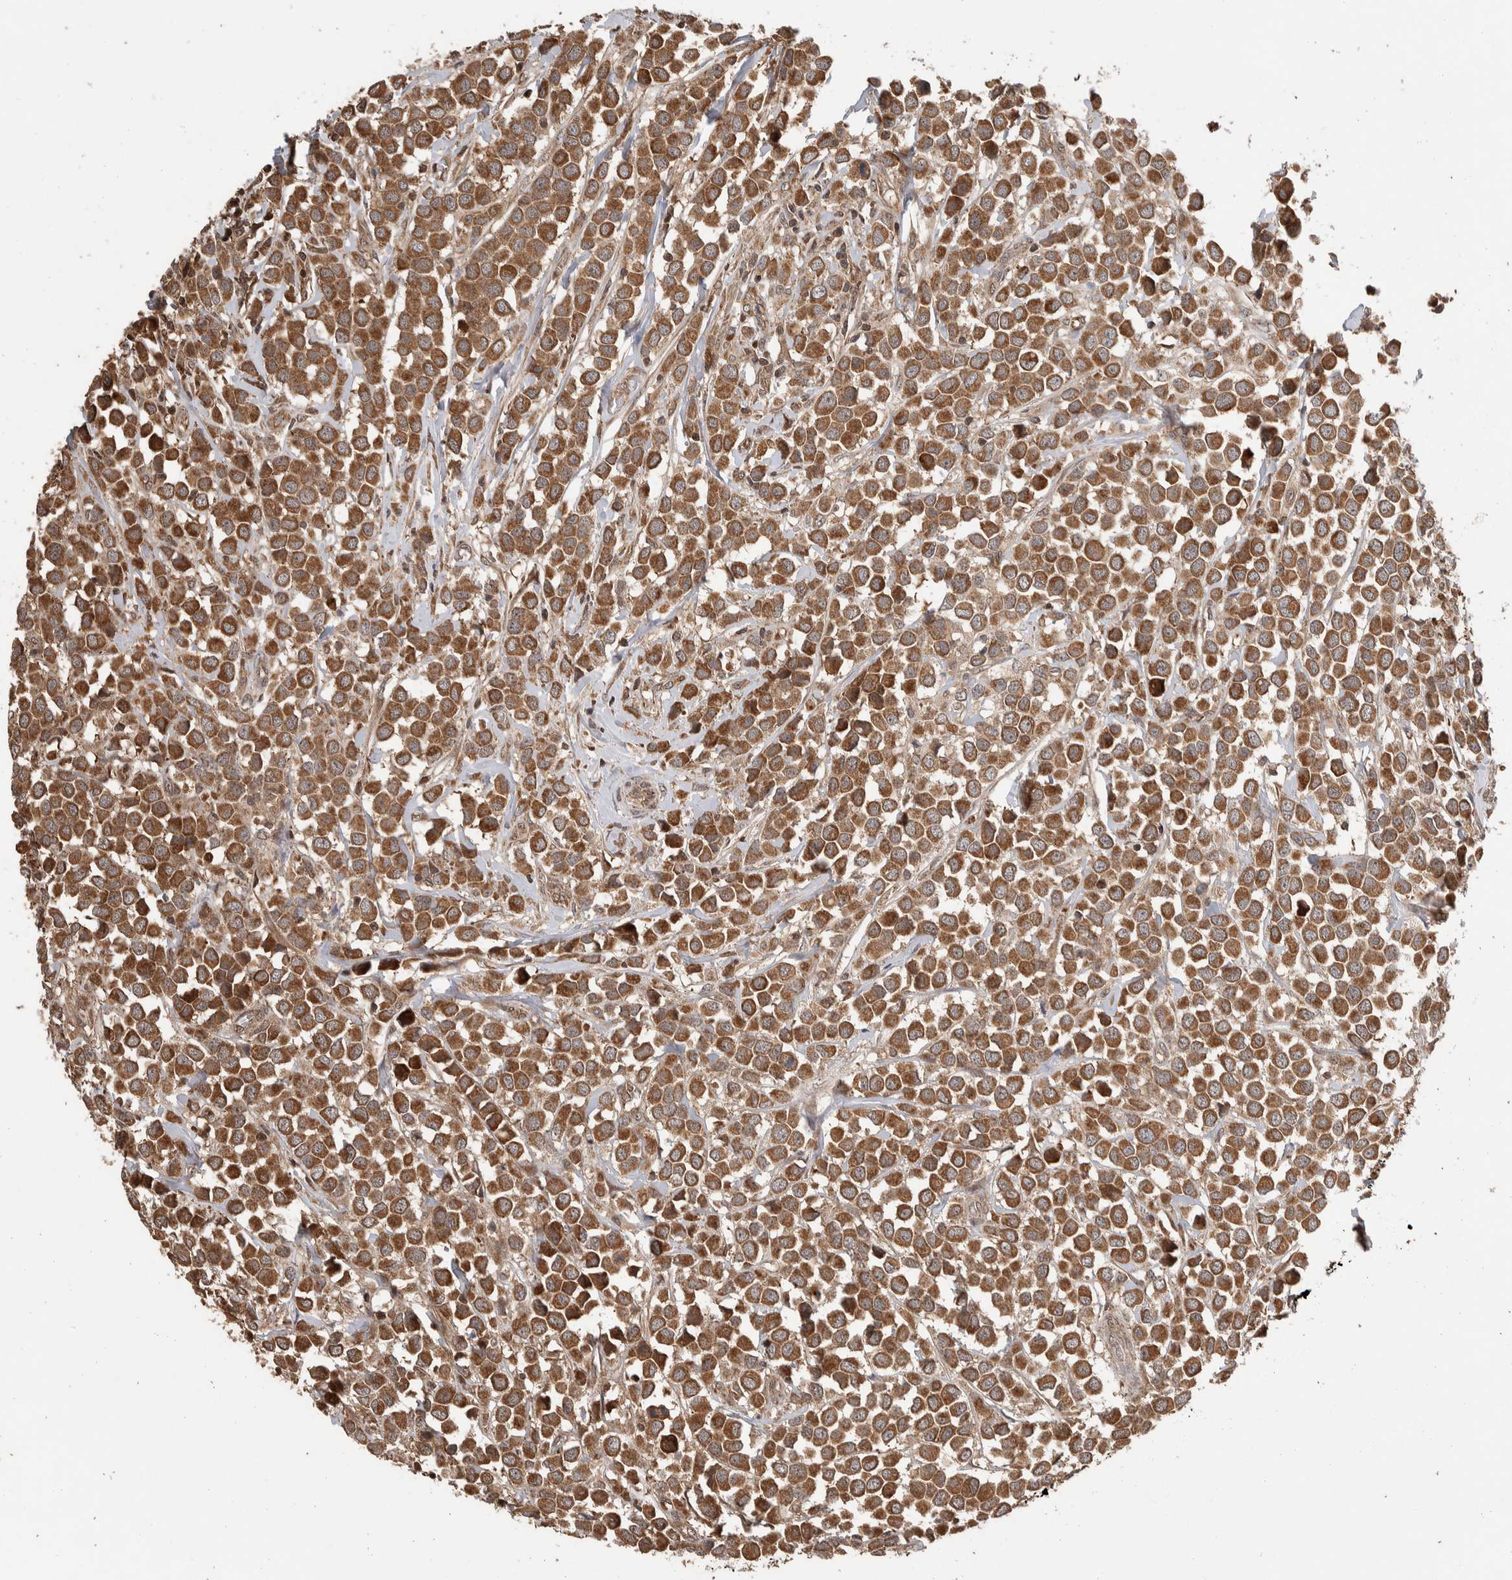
{"staining": {"intensity": "strong", "quantity": ">75%", "location": "cytoplasmic/membranous"}, "tissue": "breast cancer", "cell_type": "Tumor cells", "image_type": "cancer", "snomed": [{"axis": "morphology", "description": "Duct carcinoma"}, {"axis": "topography", "description": "Breast"}], "caption": "Immunohistochemical staining of breast cancer (intraductal carcinoma) reveals high levels of strong cytoplasmic/membranous positivity in about >75% of tumor cells. (DAB (3,3'-diaminobenzidine) IHC, brown staining for protein, blue staining for nuclei).", "gene": "ABHD11", "patient": {"sex": "female", "age": 61}}